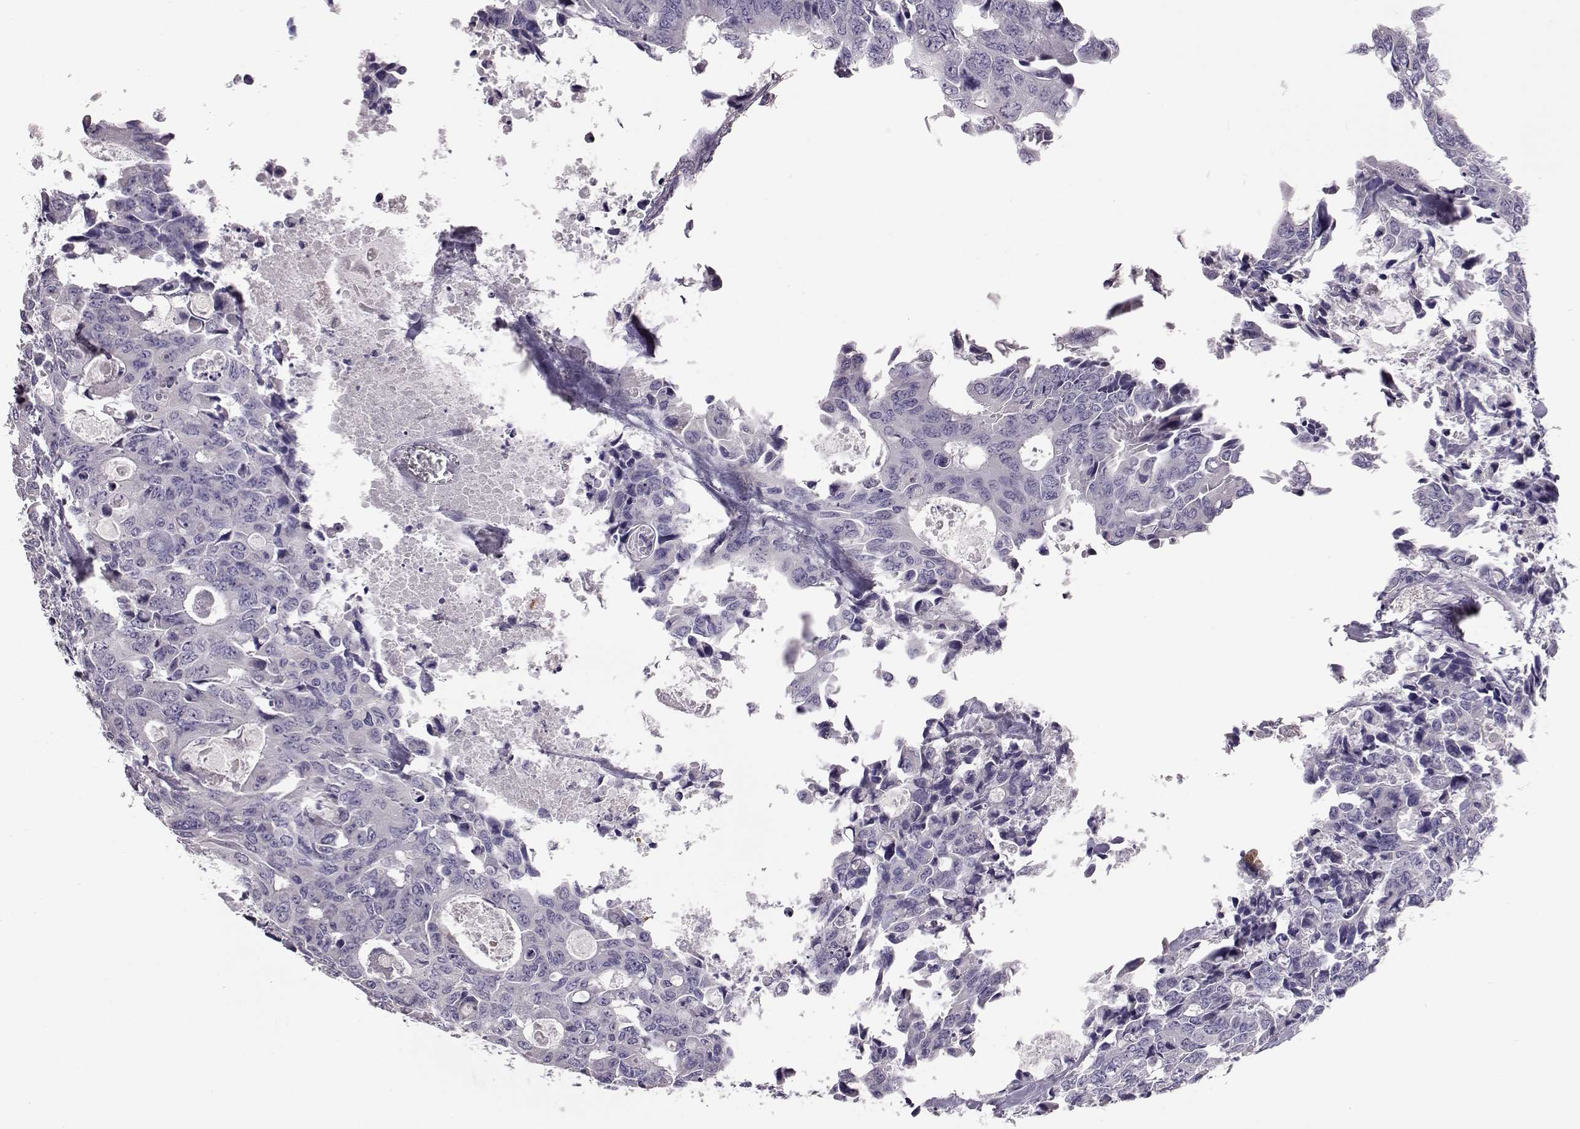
{"staining": {"intensity": "negative", "quantity": "none", "location": "none"}, "tissue": "colorectal cancer", "cell_type": "Tumor cells", "image_type": "cancer", "snomed": [{"axis": "morphology", "description": "Adenocarcinoma, NOS"}, {"axis": "topography", "description": "Rectum"}], "caption": "An immunohistochemistry (IHC) photomicrograph of adenocarcinoma (colorectal) is shown. There is no staining in tumor cells of adenocarcinoma (colorectal).", "gene": "ADGRG5", "patient": {"sex": "male", "age": 76}}